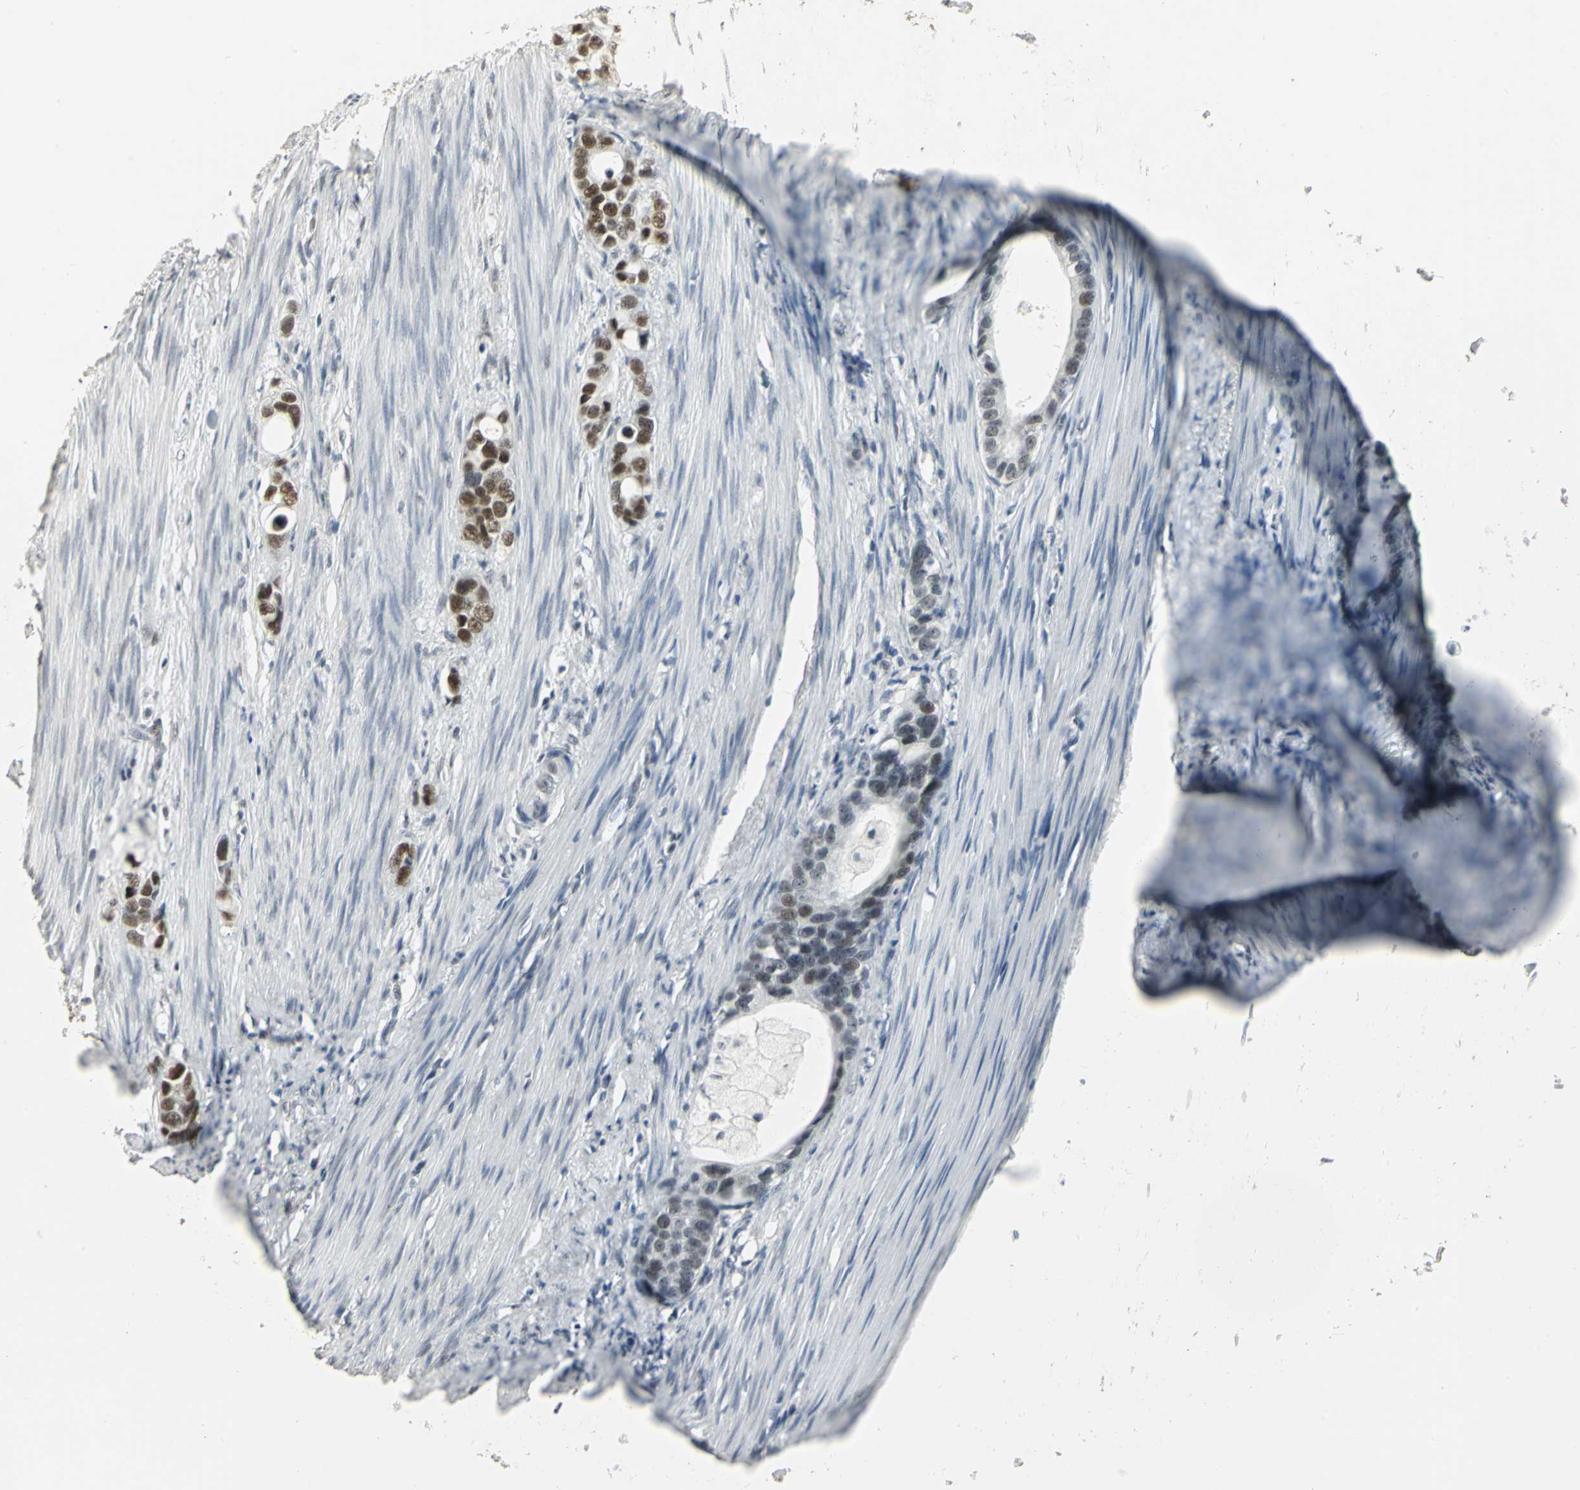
{"staining": {"intensity": "strong", "quantity": "25%-75%", "location": "nuclear"}, "tissue": "stomach cancer", "cell_type": "Tumor cells", "image_type": "cancer", "snomed": [{"axis": "morphology", "description": "Adenocarcinoma, NOS"}, {"axis": "topography", "description": "Stomach"}], "caption": "A high-resolution image shows IHC staining of stomach cancer (adenocarcinoma), which reveals strong nuclear positivity in about 25%-75% of tumor cells.", "gene": "CBX3", "patient": {"sex": "female", "age": 75}}